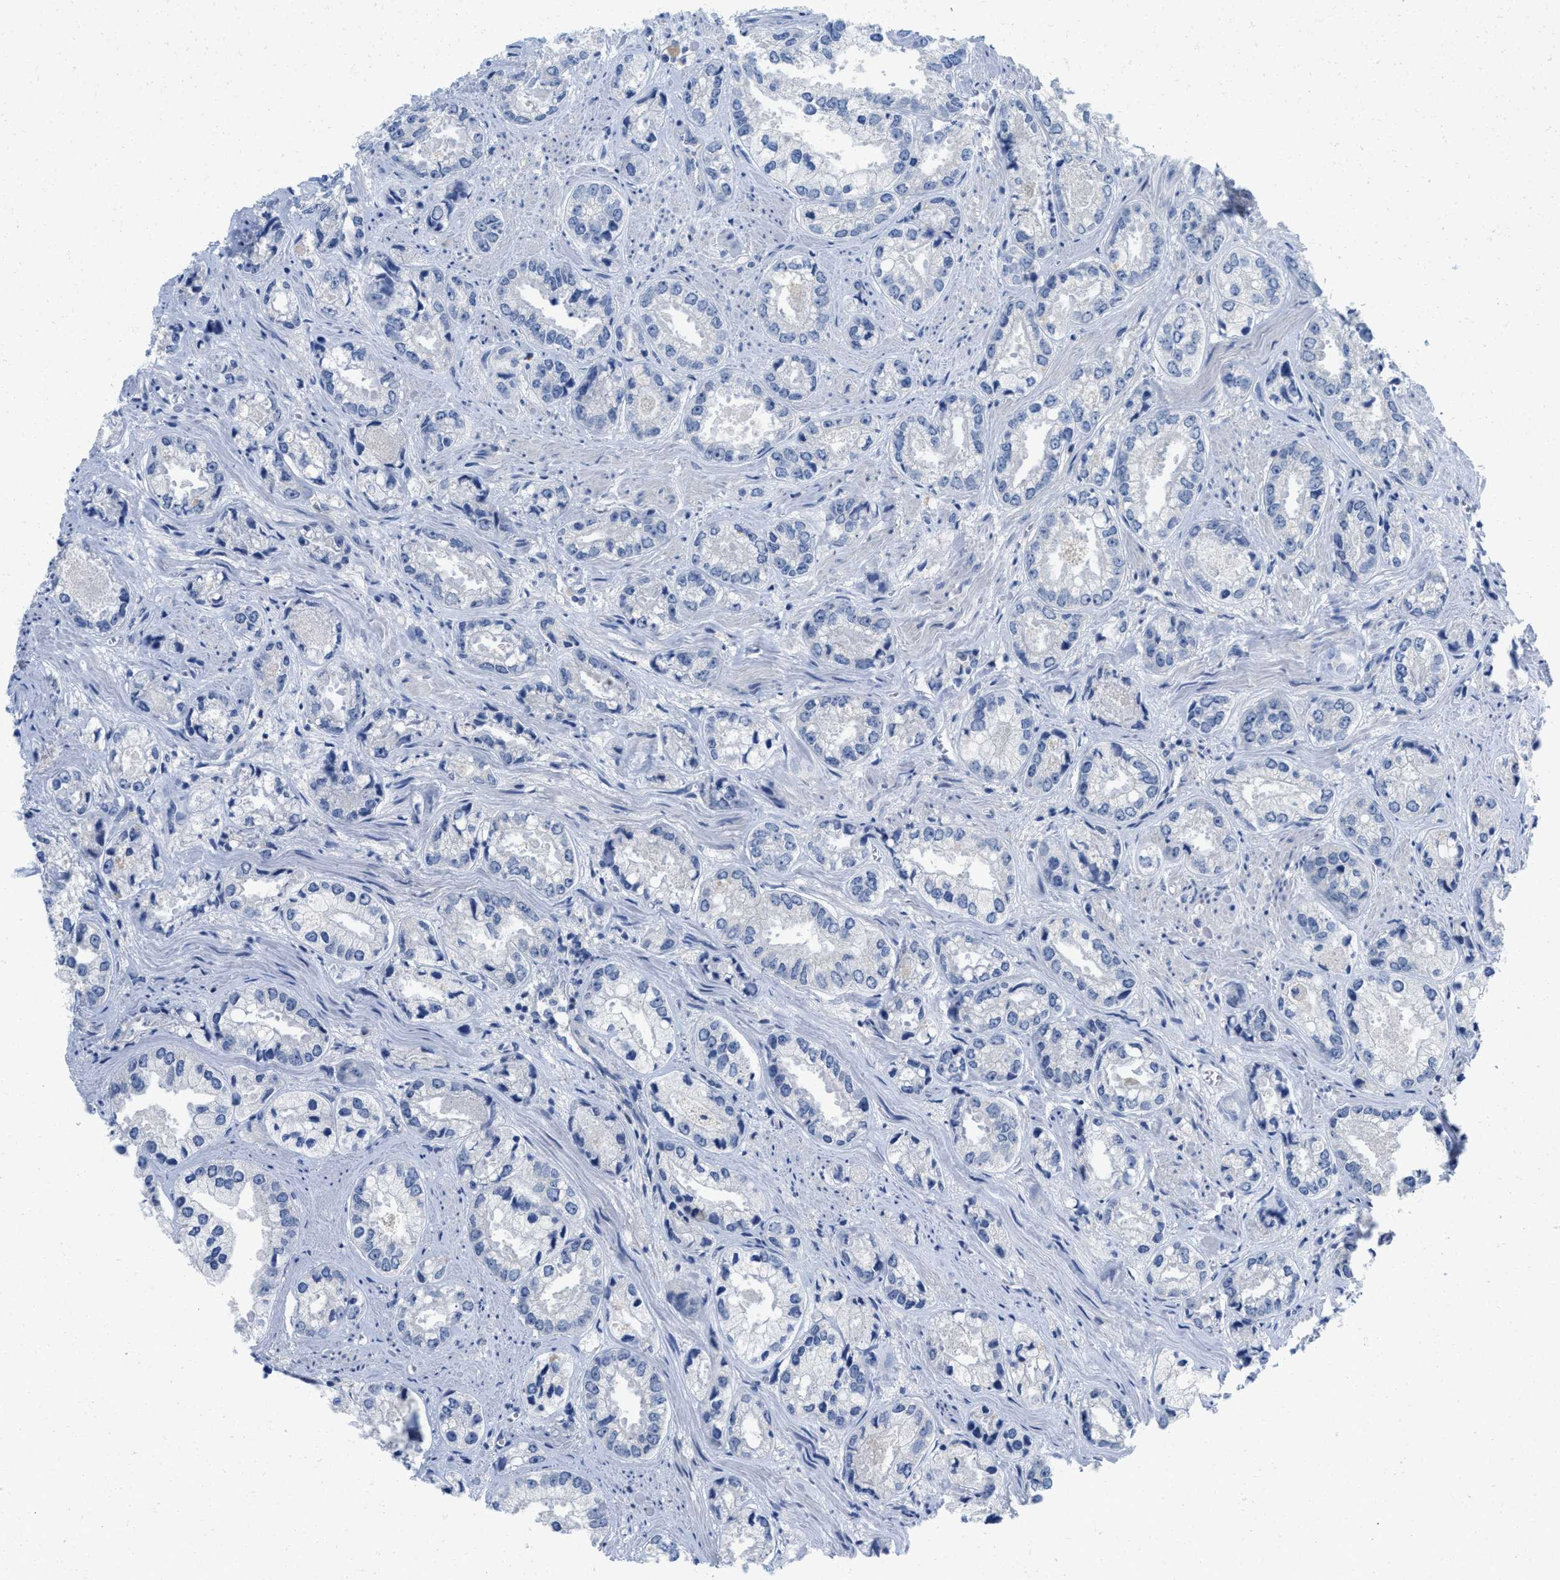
{"staining": {"intensity": "negative", "quantity": "none", "location": "none"}, "tissue": "prostate cancer", "cell_type": "Tumor cells", "image_type": "cancer", "snomed": [{"axis": "morphology", "description": "Adenocarcinoma, High grade"}, {"axis": "topography", "description": "Prostate"}], "caption": "Immunohistochemistry micrograph of adenocarcinoma (high-grade) (prostate) stained for a protein (brown), which reveals no staining in tumor cells.", "gene": "PYY", "patient": {"sex": "male", "age": 61}}